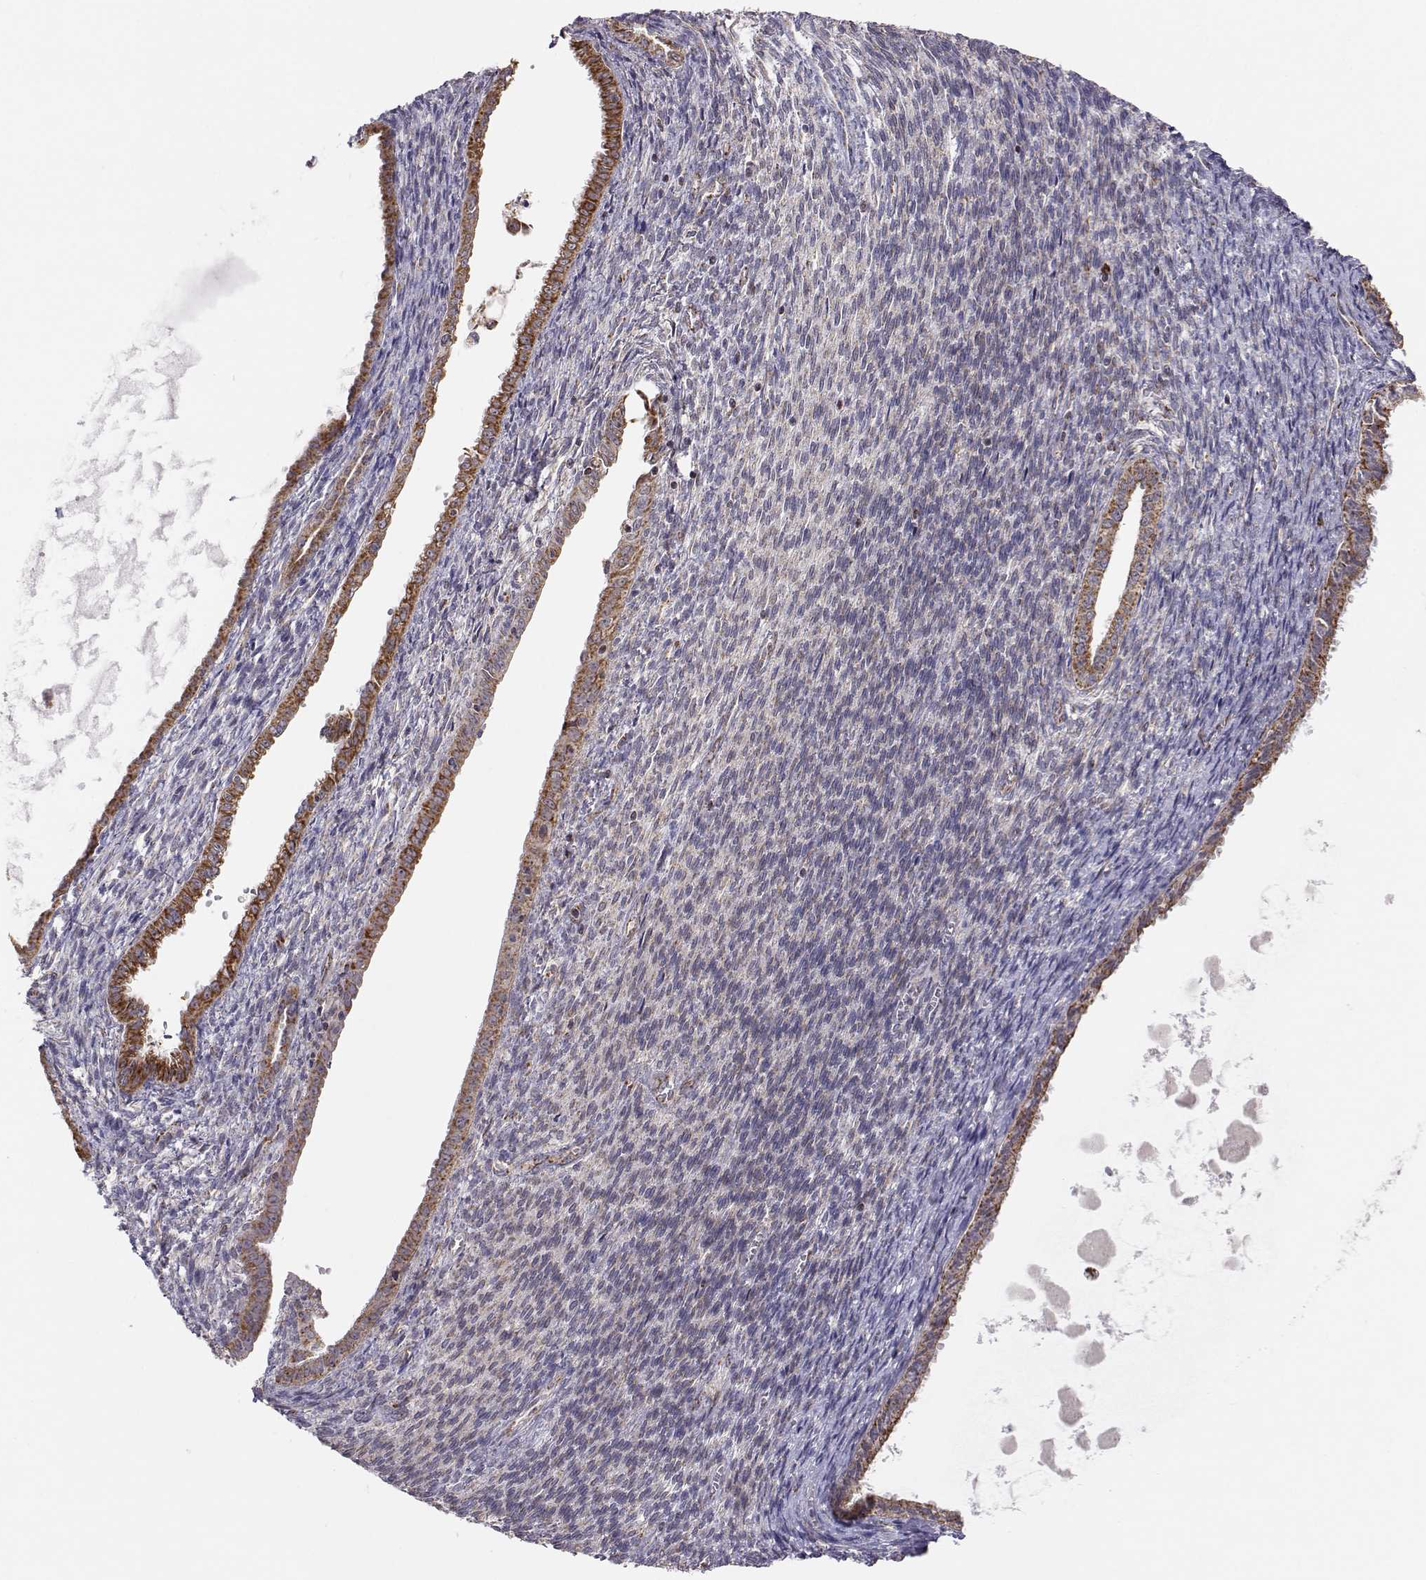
{"staining": {"intensity": "strong", "quantity": "<25%", "location": "cytoplasmic/membranous"}, "tissue": "endometrial cancer", "cell_type": "Tumor cells", "image_type": "cancer", "snomed": [{"axis": "morphology", "description": "Adenocarcinoma, NOS"}, {"axis": "topography", "description": "Endometrium"}], "caption": "Protein staining by immunohistochemistry (IHC) shows strong cytoplasmic/membranous positivity in about <25% of tumor cells in endometrial cancer (adenocarcinoma).", "gene": "EXOG", "patient": {"sex": "female", "age": 86}}